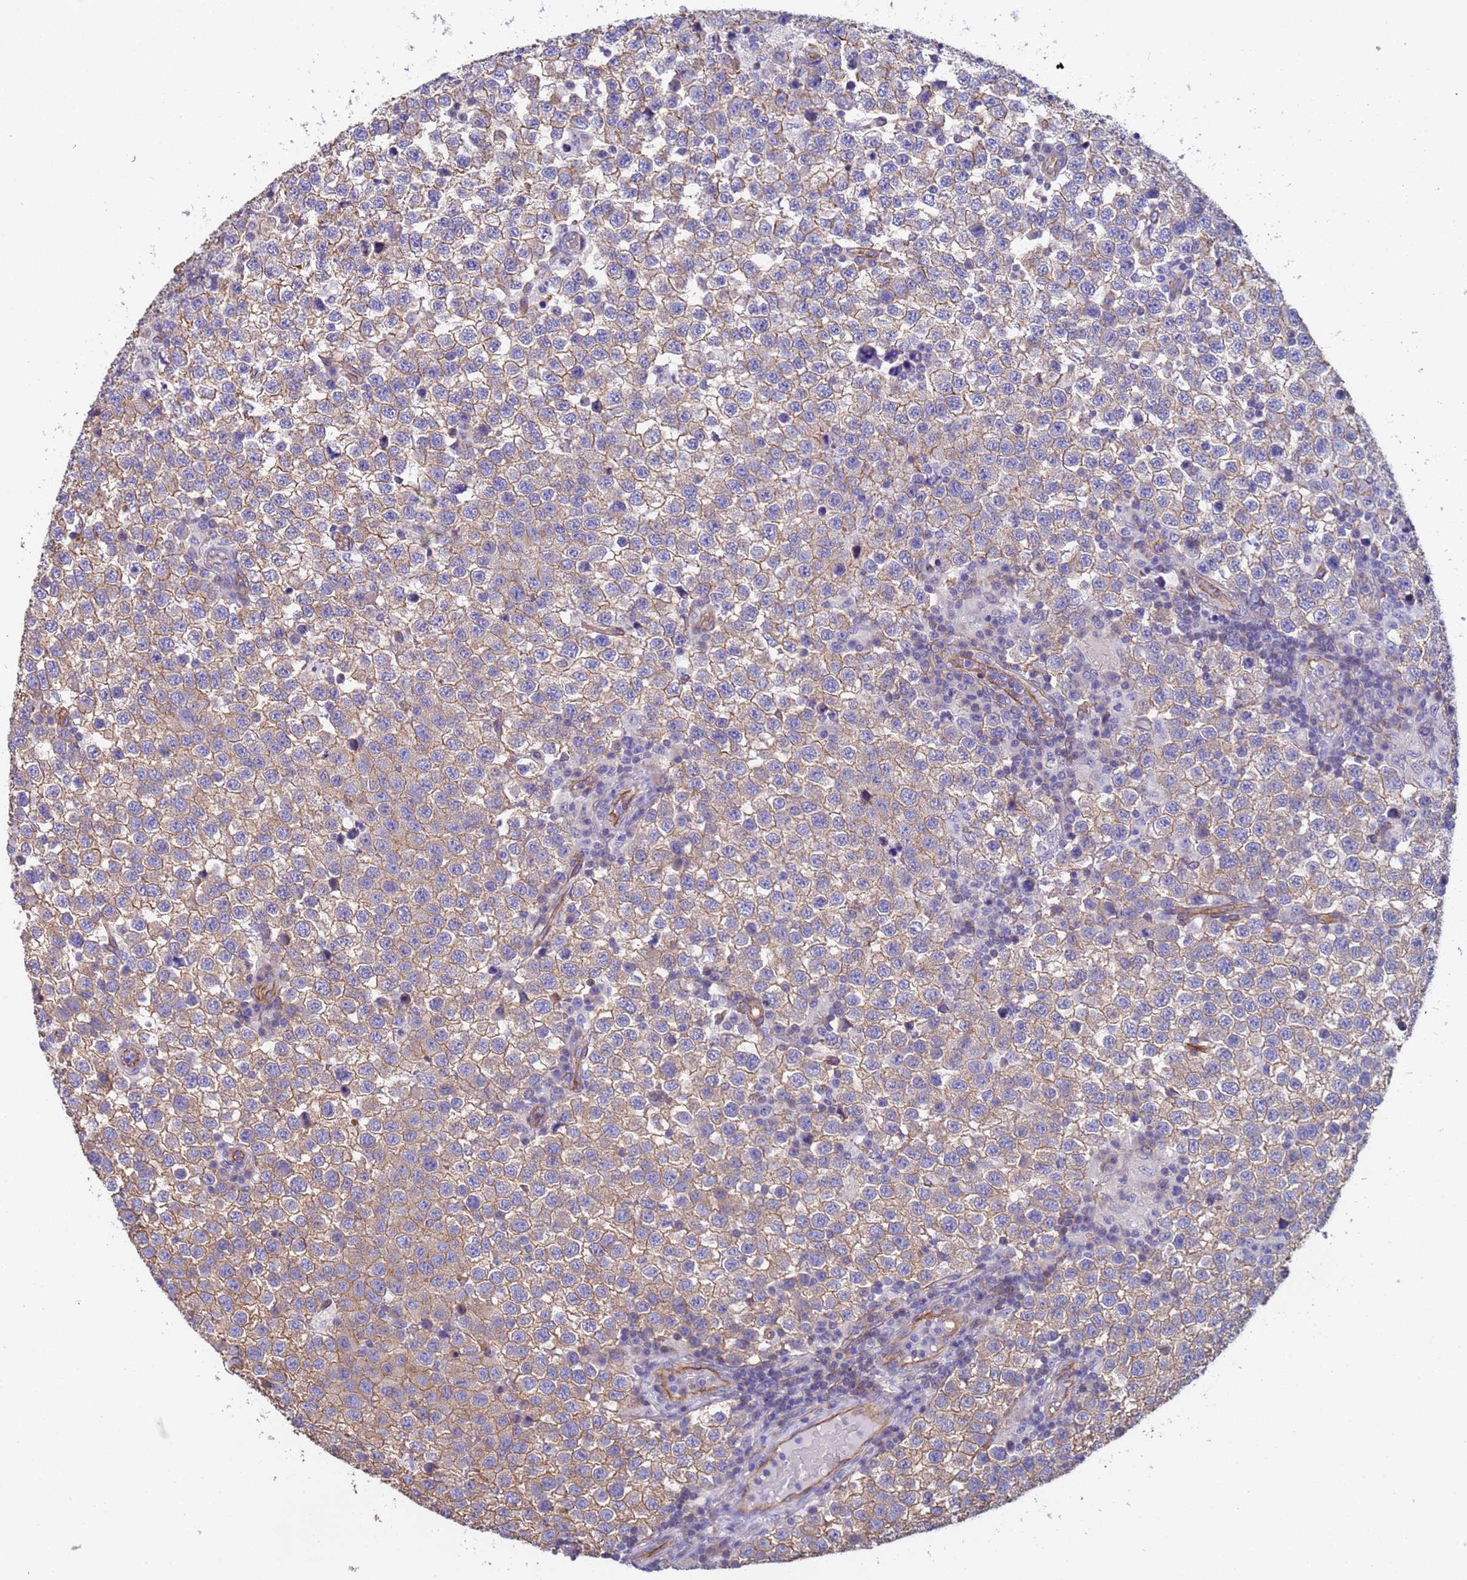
{"staining": {"intensity": "moderate", "quantity": ">75%", "location": "cytoplasmic/membranous"}, "tissue": "testis cancer", "cell_type": "Tumor cells", "image_type": "cancer", "snomed": [{"axis": "morphology", "description": "Seminoma, NOS"}, {"axis": "topography", "description": "Testis"}], "caption": "A medium amount of moderate cytoplasmic/membranous expression is seen in approximately >75% of tumor cells in seminoma (testis) tissue.", "gene": "ZNF248", "patient": {"sex": "male", "age": 34}}